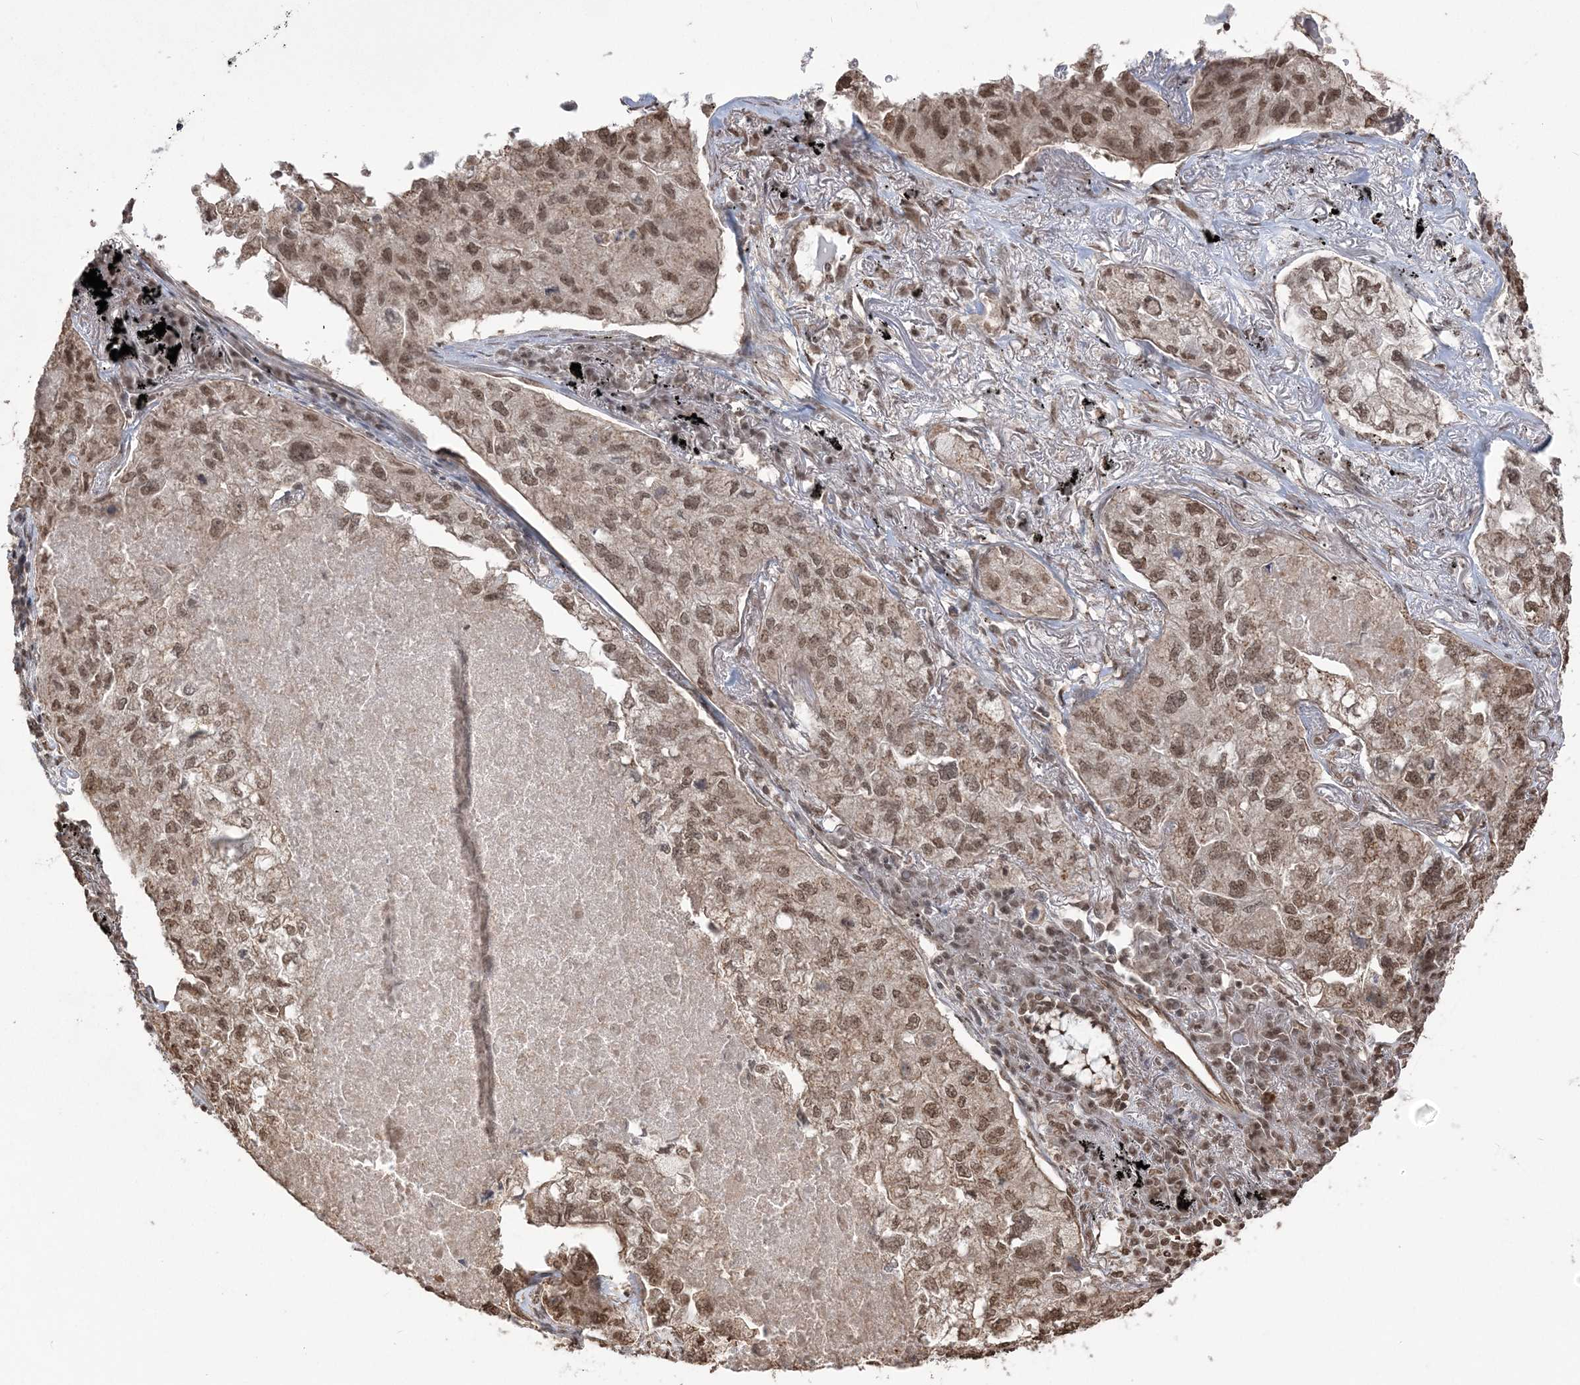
{"staining": {"intensity": "moderate", "quantity": ">75%", "location": "nuclear"}, "tissue": "lung cancer", "cell_type": "Tumor cells", "image_type": "cancer", "snomed": [{"axis": "morphology", "description": "Adenocarcinoma, NOS"}, {"axis": "topography", "description": "Lung"}], "caption": "Human adenocarcinoma (lung) stained with a protein marker demonstrates moderate staining in tumor cells.", "gene": "ZNF839", "patient": {"sex": "male", "age": 65}}